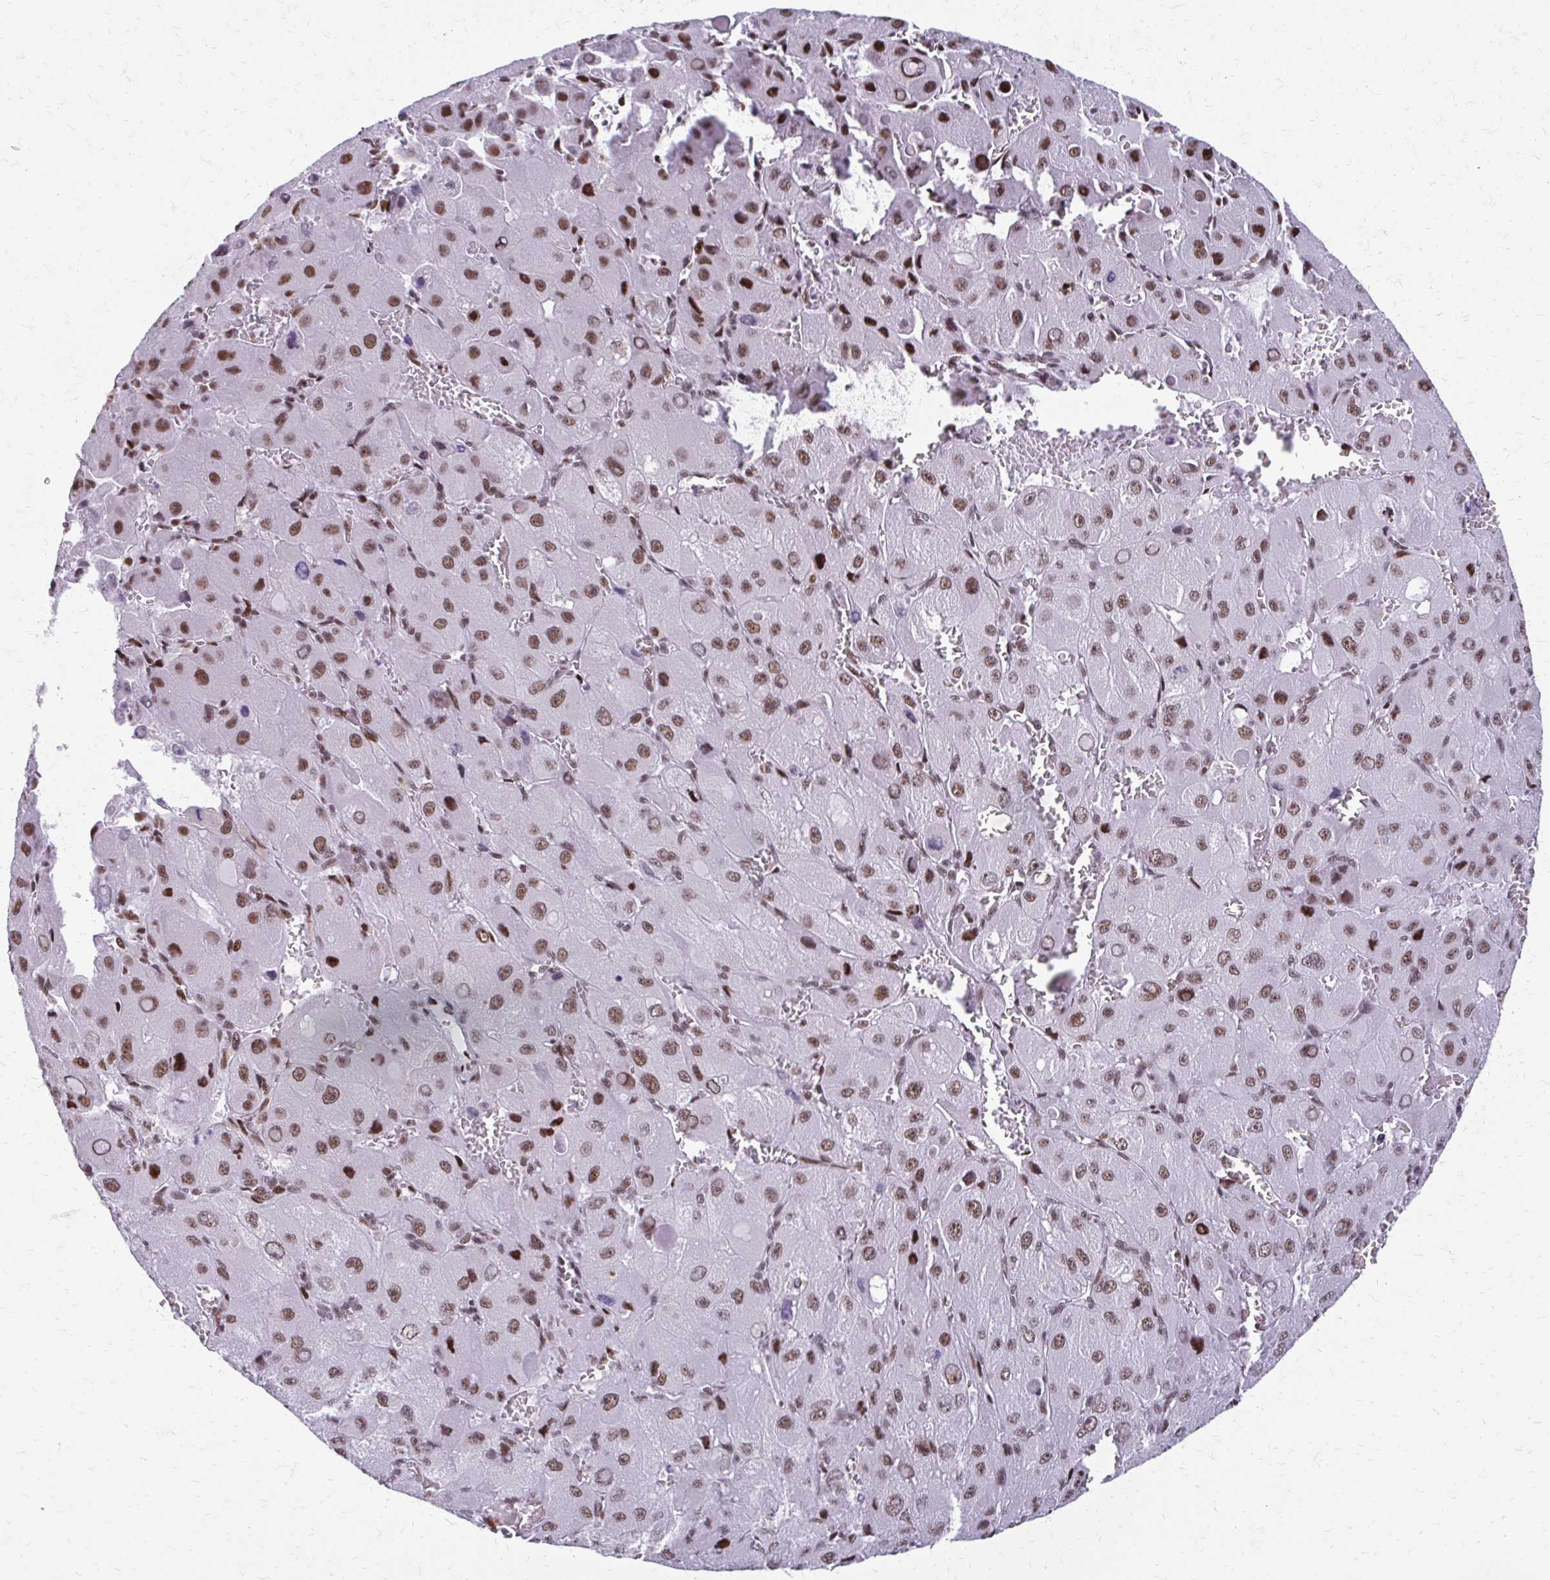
{"staining": {"intensity": "moderate", "quantity": ">75%", "location": "nuclear"}, "tissue": "liver cancer", "cell_type": "Tumor cells", "image_type": "cancer", "snomed": [{"axis": "morphology", "description": "Carcinoma, Hepatocellular, NOS"}, {"axis": "topography", "description": "Liver"}], "caption": "Immunohistochemistry of liver hepatocellular carcinoma shows medium levels of moderate nuclear positivity in approximately >75% of tumor cells. (brown staining indicates protein expression, while blue staining denotes nuclei).", "gene": "SS18", "patient": {"sex": "male", "age": 27}}